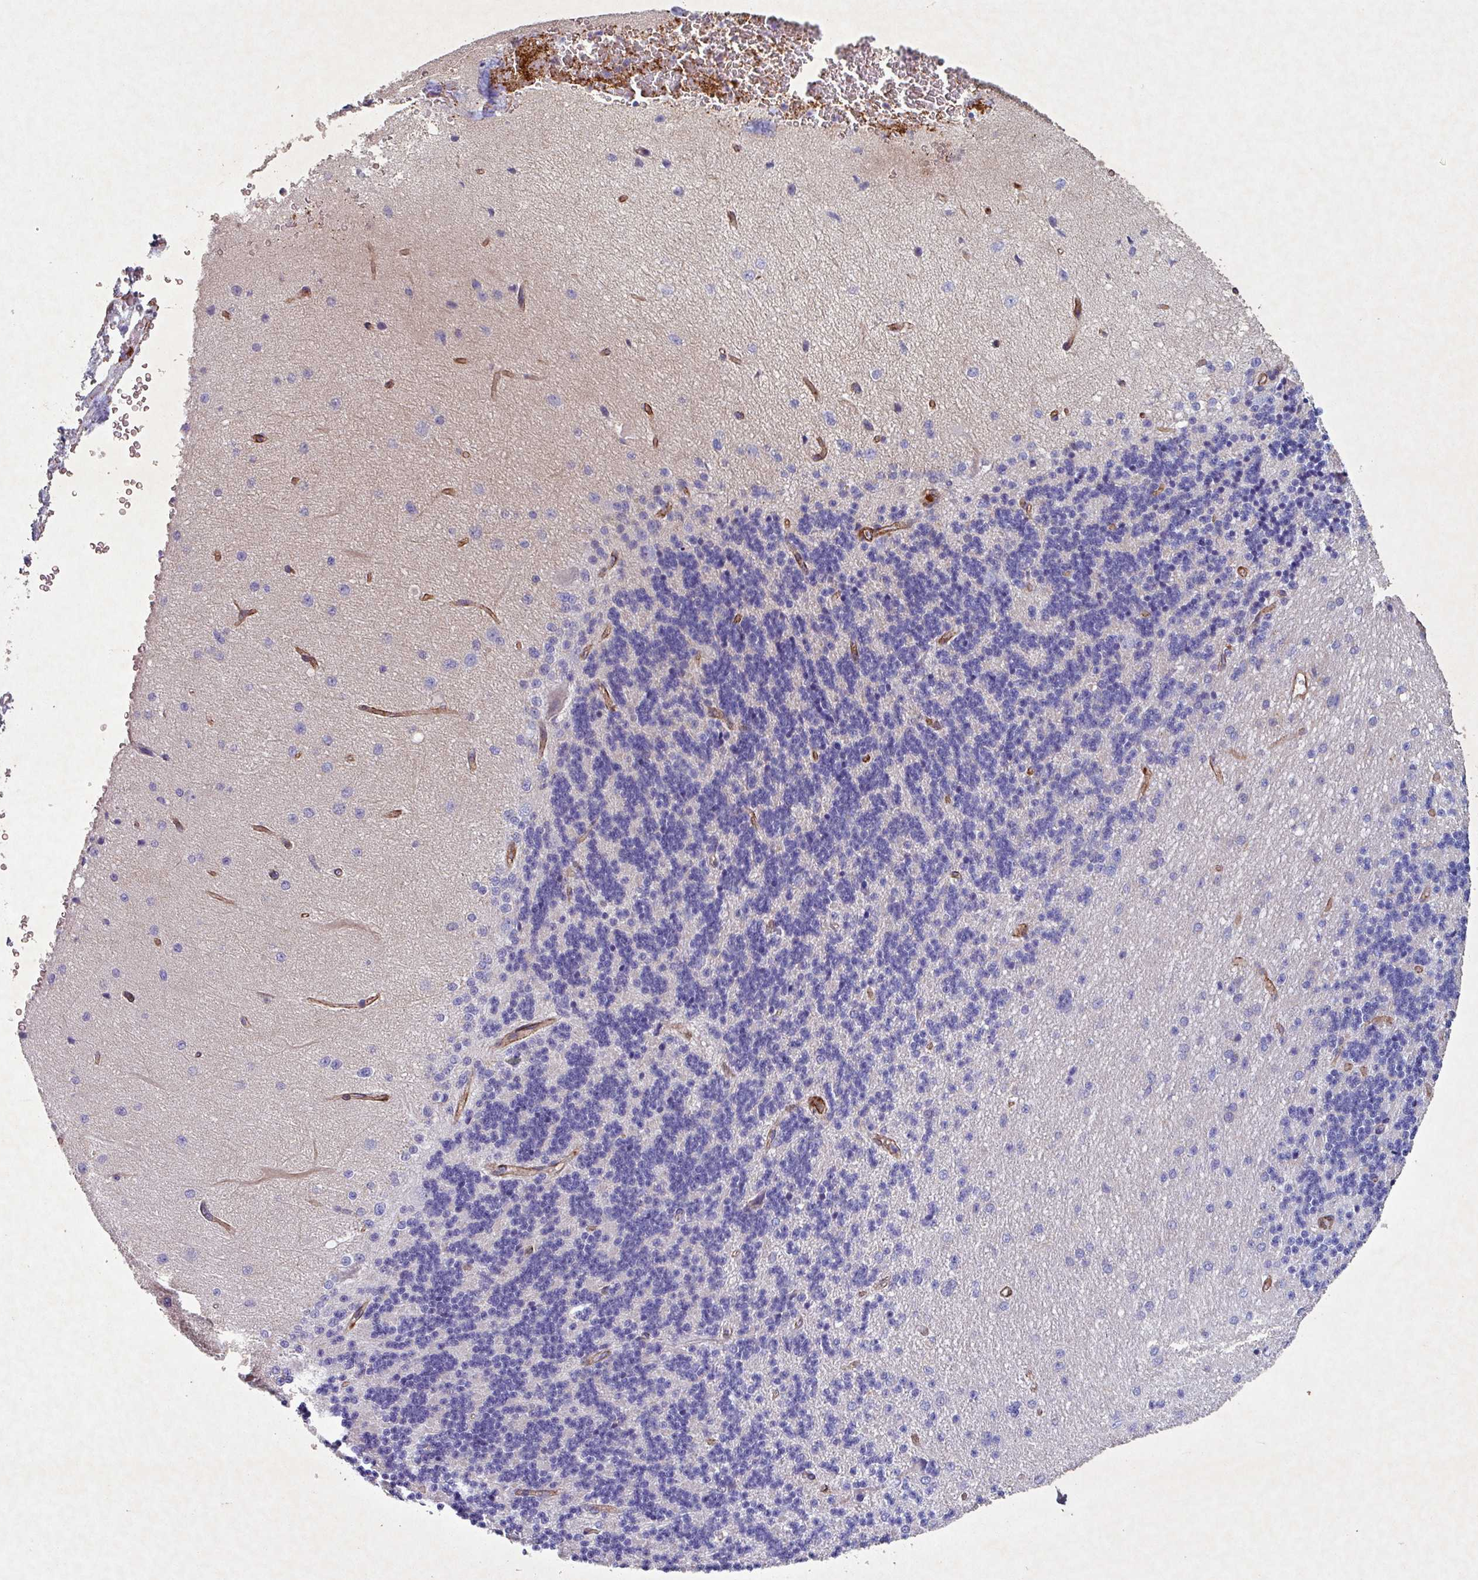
{"staining": {"intensity": "negative", "quantity": "none", "location": "none"}, "tissue": "cerebellum", "cell_type": "Cells in granular layer", "image_type": "normal", "snomed": [{"axis": "morphology", "description": "Normal tissue, NOS"}, {"axis": "topography", "description": "Cerebellum"}], "caption": "A micrograph of cerebellum stained for a protein reveals no brown staining in cells in granular layer. (DAB immunohistochemistry, high magnification).", "gene": "ATP2C2", "patient": {"sex": "female", "age": 29}}